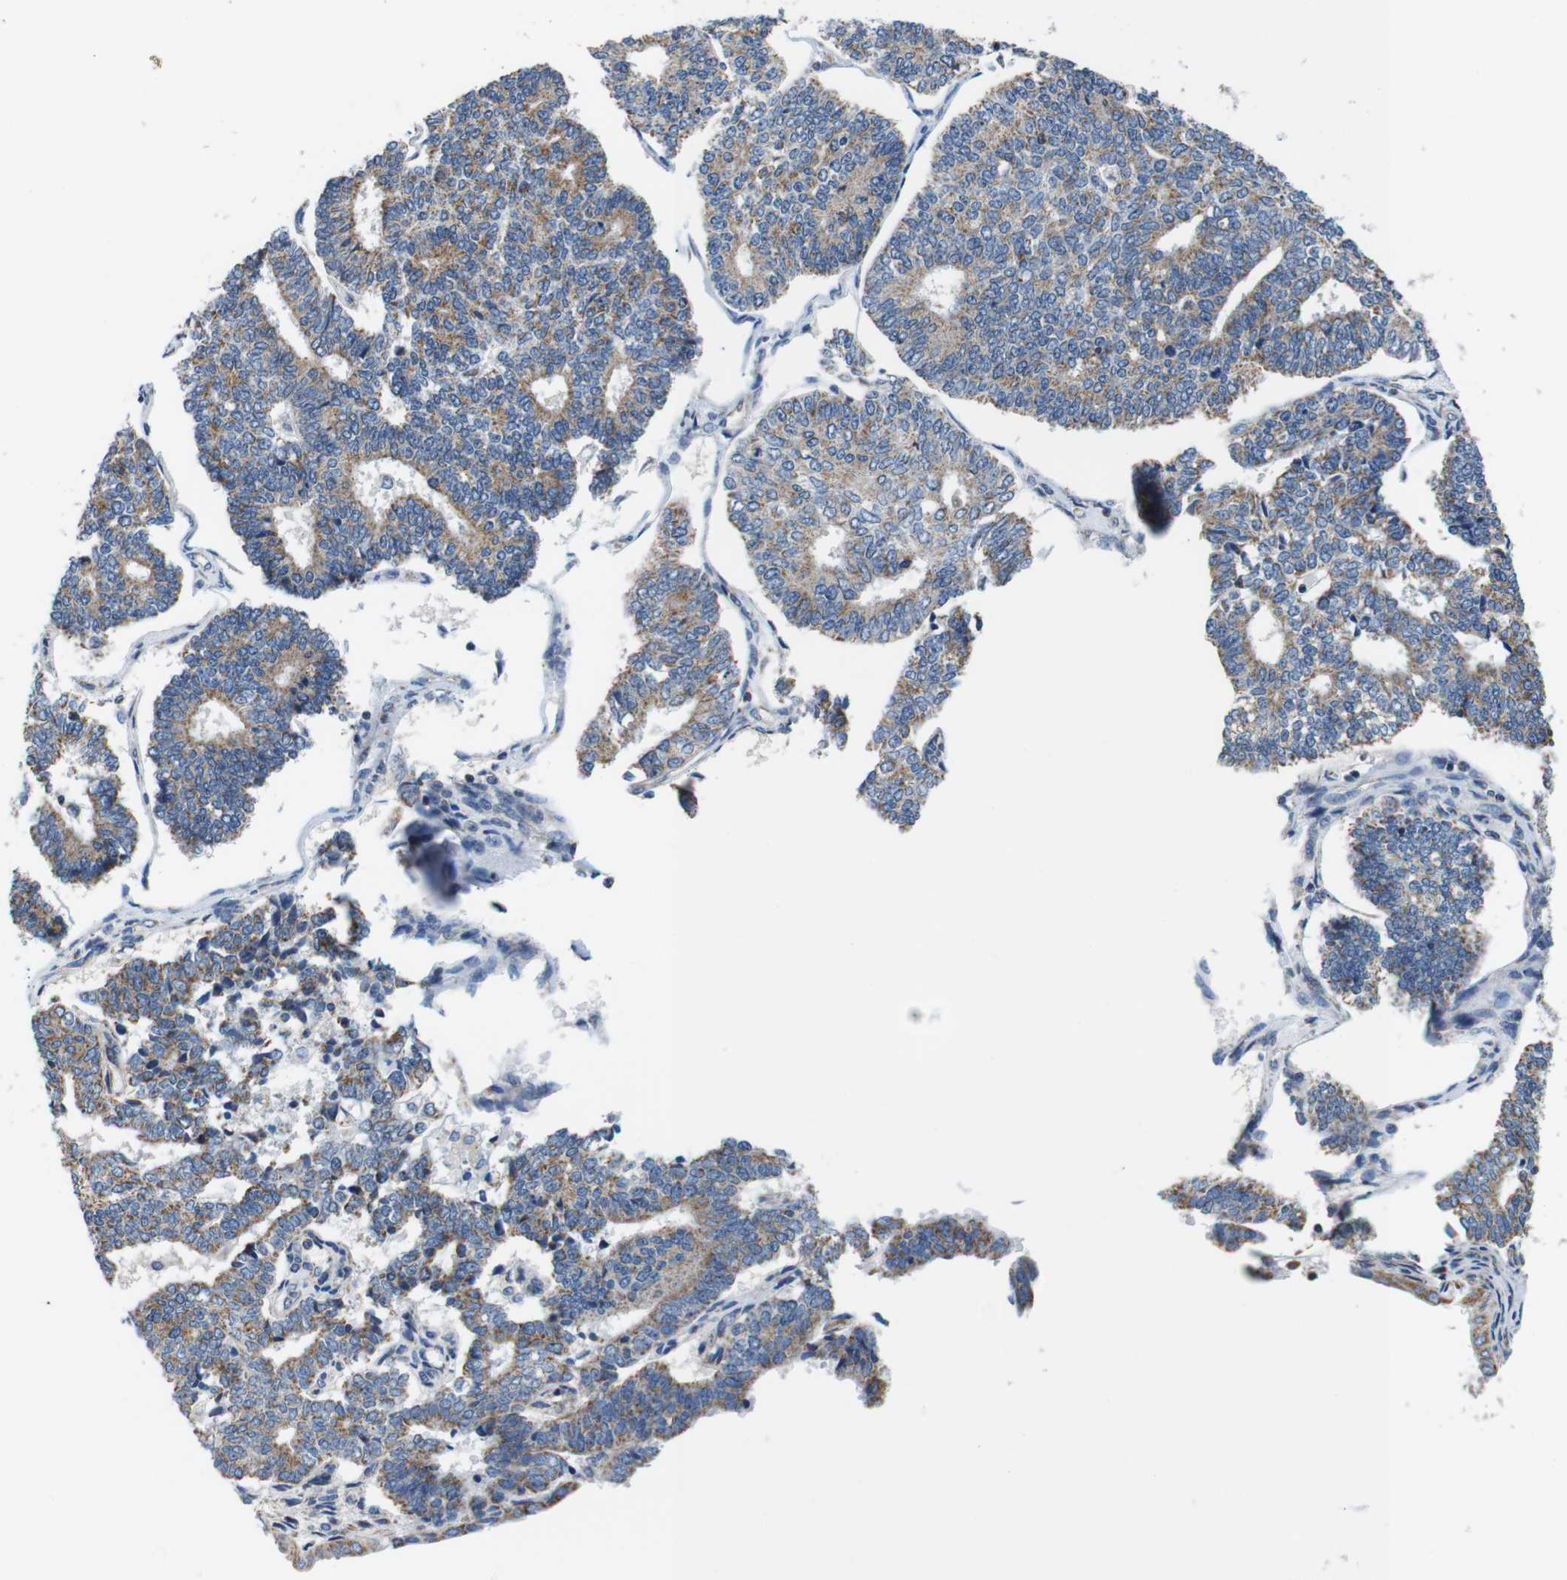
{"staining": {"intensity": "moderate", "quantity": ">75%", "location": "cytoplasmic/membranous"}, "tissue": "endometrial cancer", "cell_type": "Tumor cells", "image_type": "cancer", "snomed": [{"axis": "morphology", "description": "Adenocarcinoma, NOS"}, {"axis": "topography", "description": "Endometrium"}], "caption": "Immunohistochemical staining of human endometrial adenocarcinoma displays moderate cytoplasmic/membranous protein staining in approximately >75% of tumor cells.", "gene": "LRP4", "patient": {"sex": "female", "age": 70}}